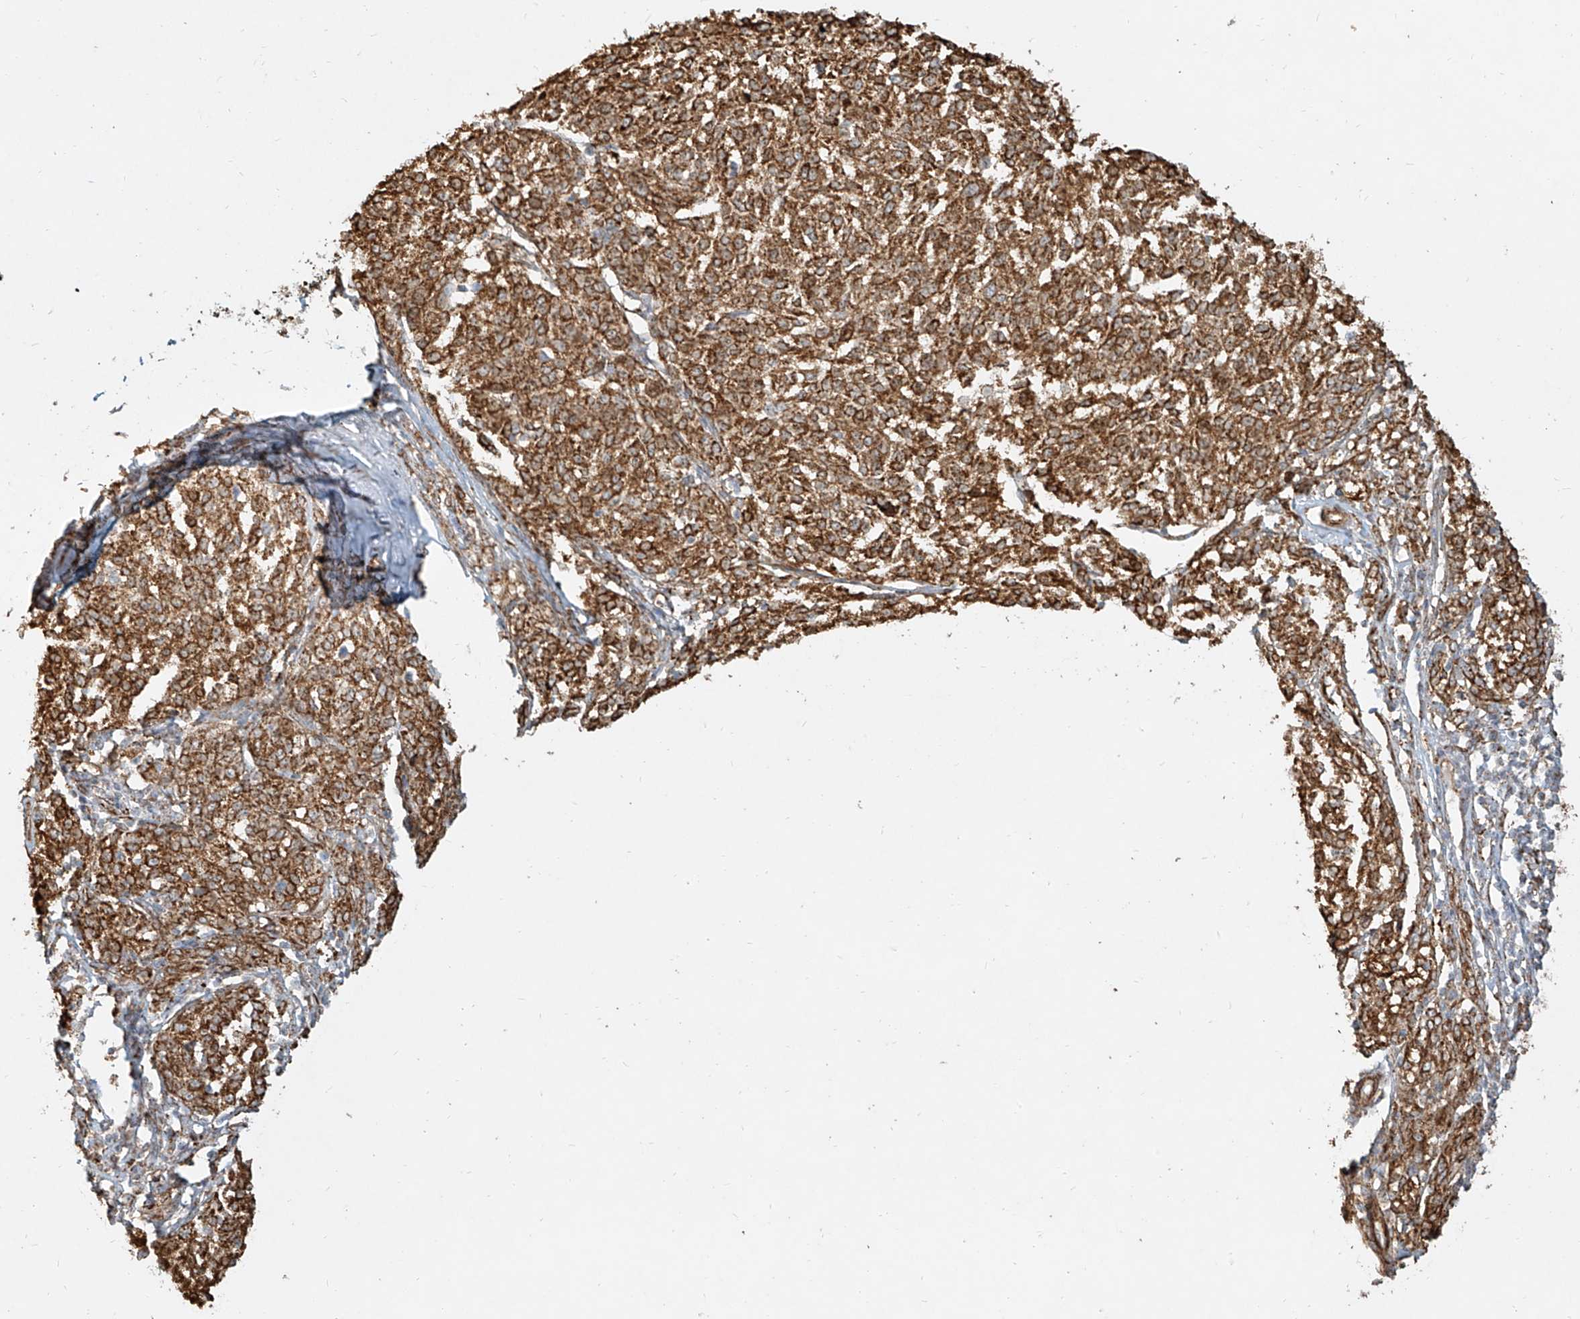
{"staining": {"intensity": "moderate", "quantity": ">75%", "location": "cytoplasmic/membranous"}, "tissue": "melanoma", "cell_type": "Tumor cells", "image_type": "cancer", "snomed": [{"axis": "morphology", "description": "Malignant melanoma, NOS"}, {"axis": "topography", "description": "Skin"}], "caption": "Melanoma tissue exhibits moderate cytoplasmic/membranous staining in about >75% of tumor cells", "gene": "MTX2", "patient": {"sex": "female", "age": 72}}